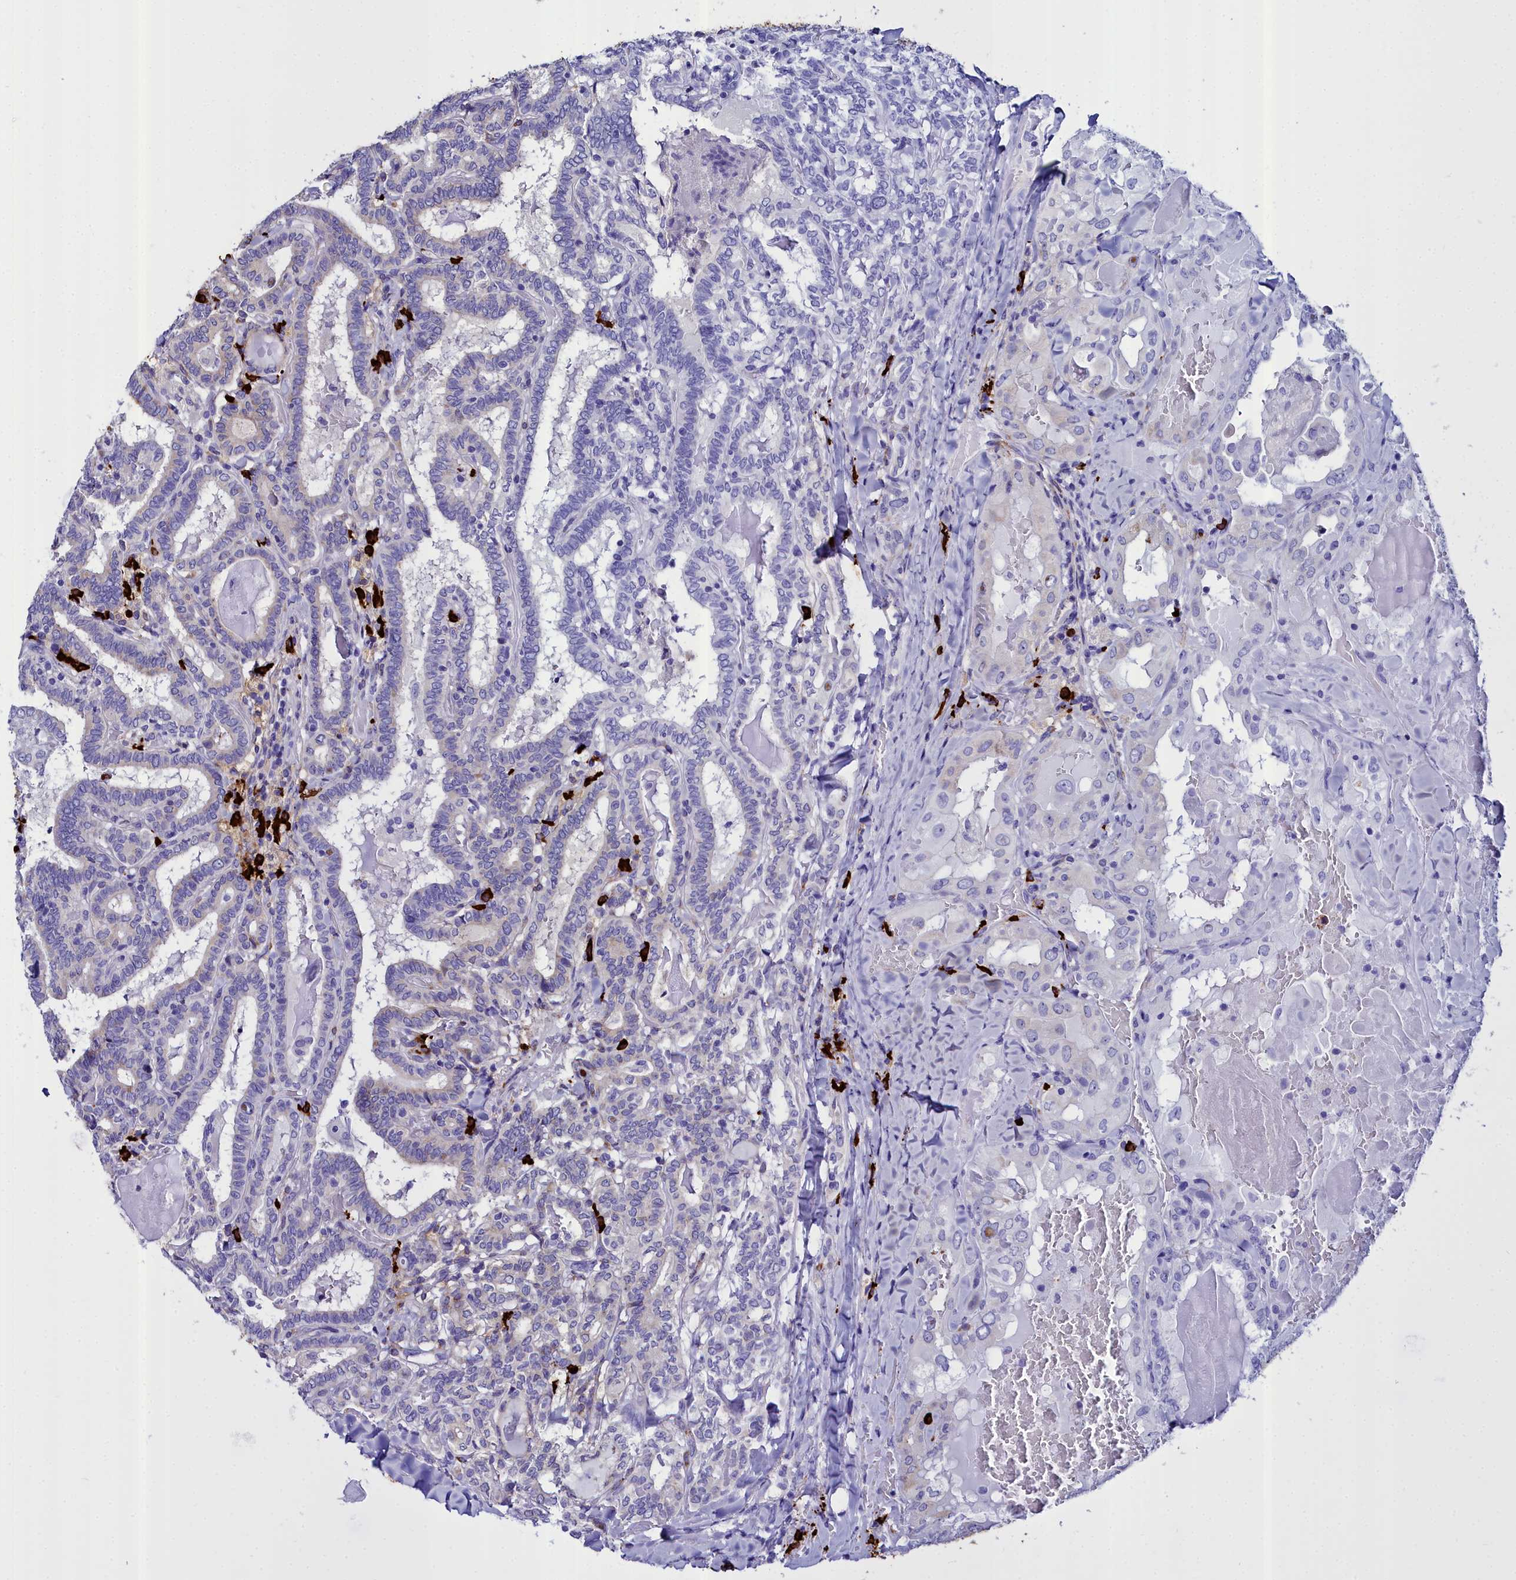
{"staining": {"intensity": "negative", "quantity": "none", "location": "none"}, "tissue": "thyroid cancer", "cell_type": "Tumor cells", "image_type": "cancer", "snomed": [{"axis": "morphology", "description": "Papillary adenocarcinoma, NOS"}, {"axis": "topography", "description": "Thyroid gland"}], "caption": "An immunohistochemistry micrograph of papillary adenocarcinoma (thyroid) is shown. There is no staining in tumor cells of papillary adenocarcinoma (thyroid).", "gene": "TXNDC5", "patient": {"sex": "female", "age": 72}}